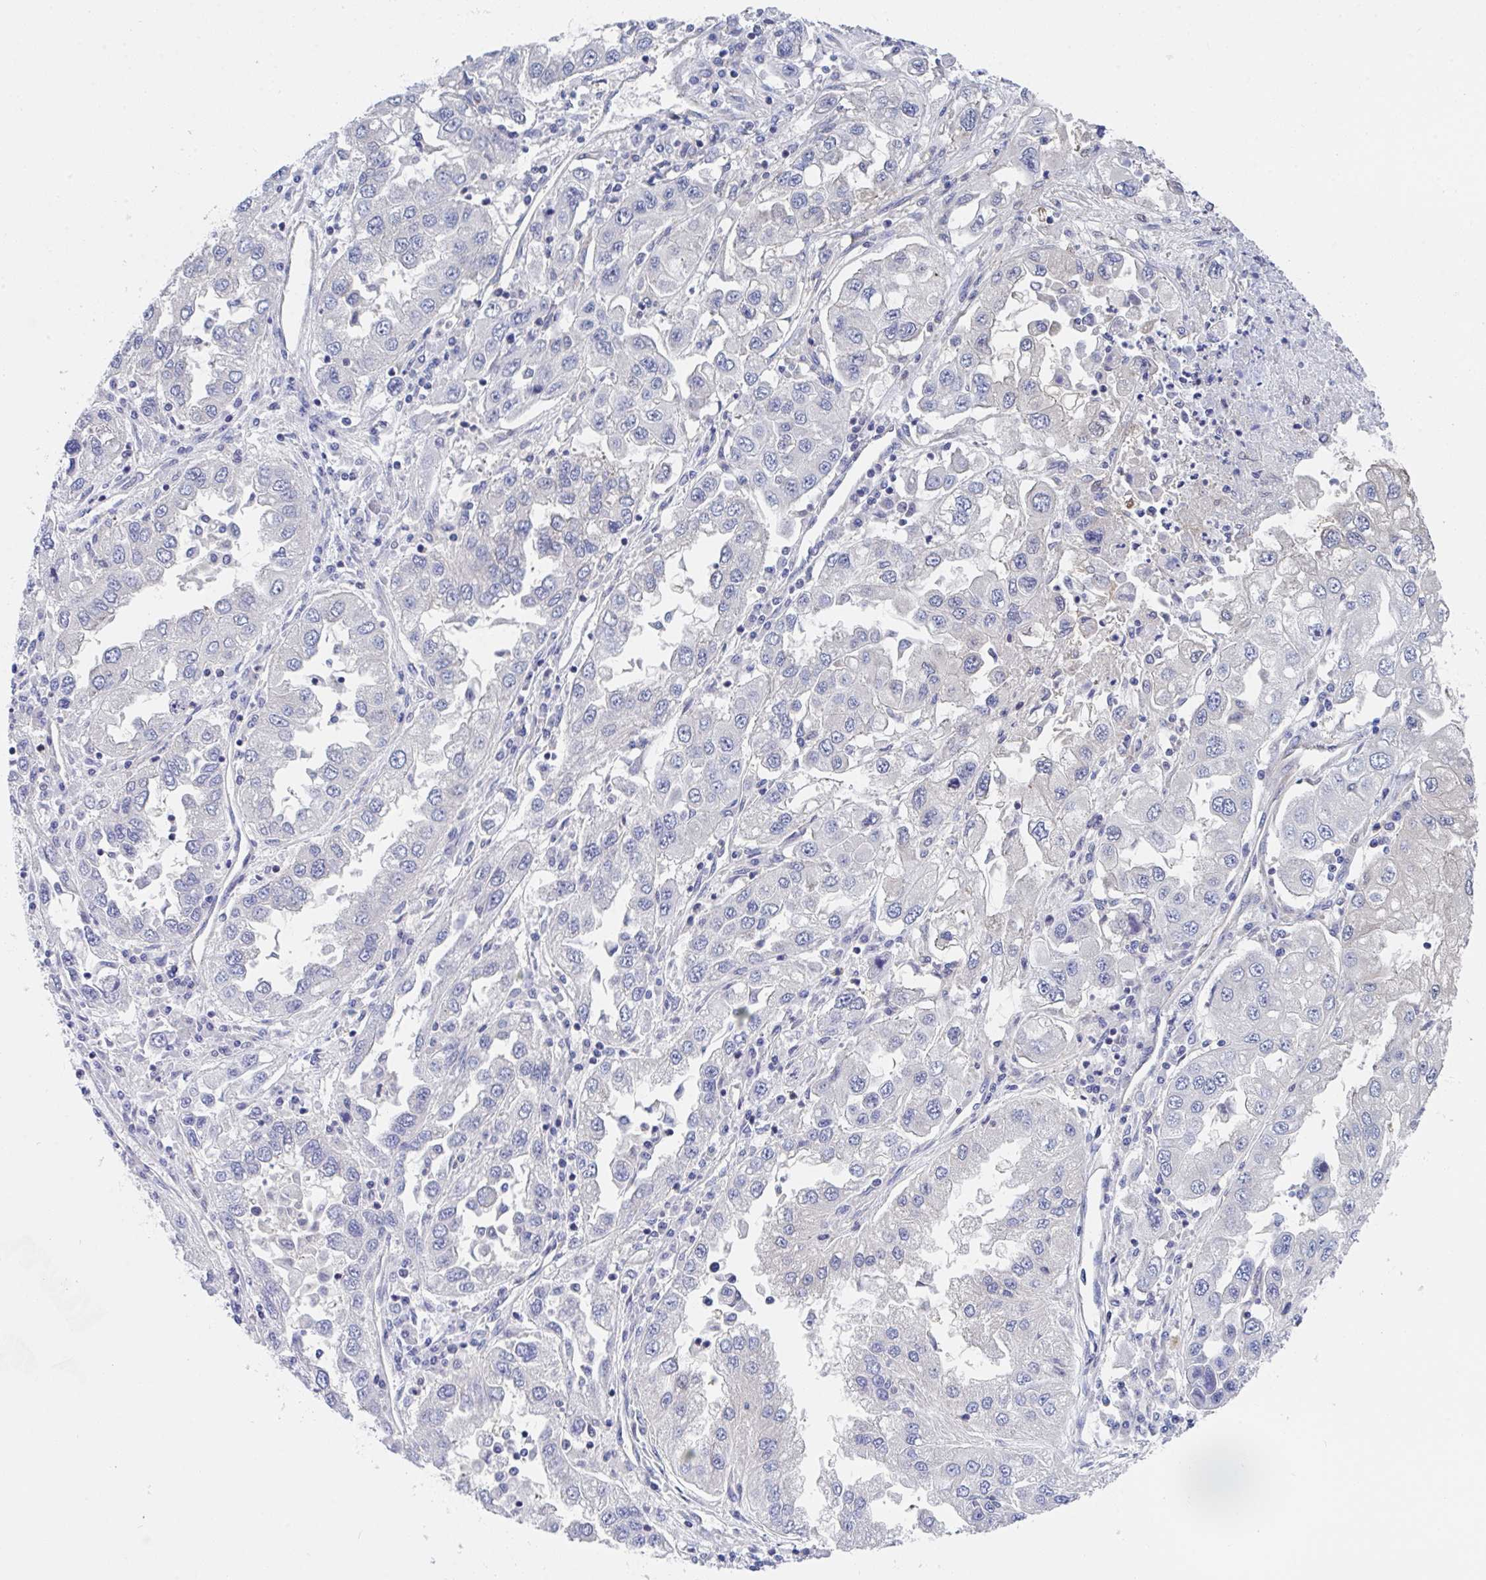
{"staining": {"intensity": "negative", "quantity": "none", "location": "none"}, "tissue": "lung cancer", "cell_type": "Tumor cells", "image_type": "cancer", "snomed": [{"axis": "morphology", "description": "Adenocarcinoma, NOS"}, {"axis": "morphology", "description": "Adenocarcinoma primary or metastatic"}, {"axis": "topography", "description": "Lung"}], "caption": "The micrograph demonstrates no significant expression in tumor cells of adenocarcinoma (lung).", "gene": "P2RX3", "patient": {"sex": "male", "age": 74}}